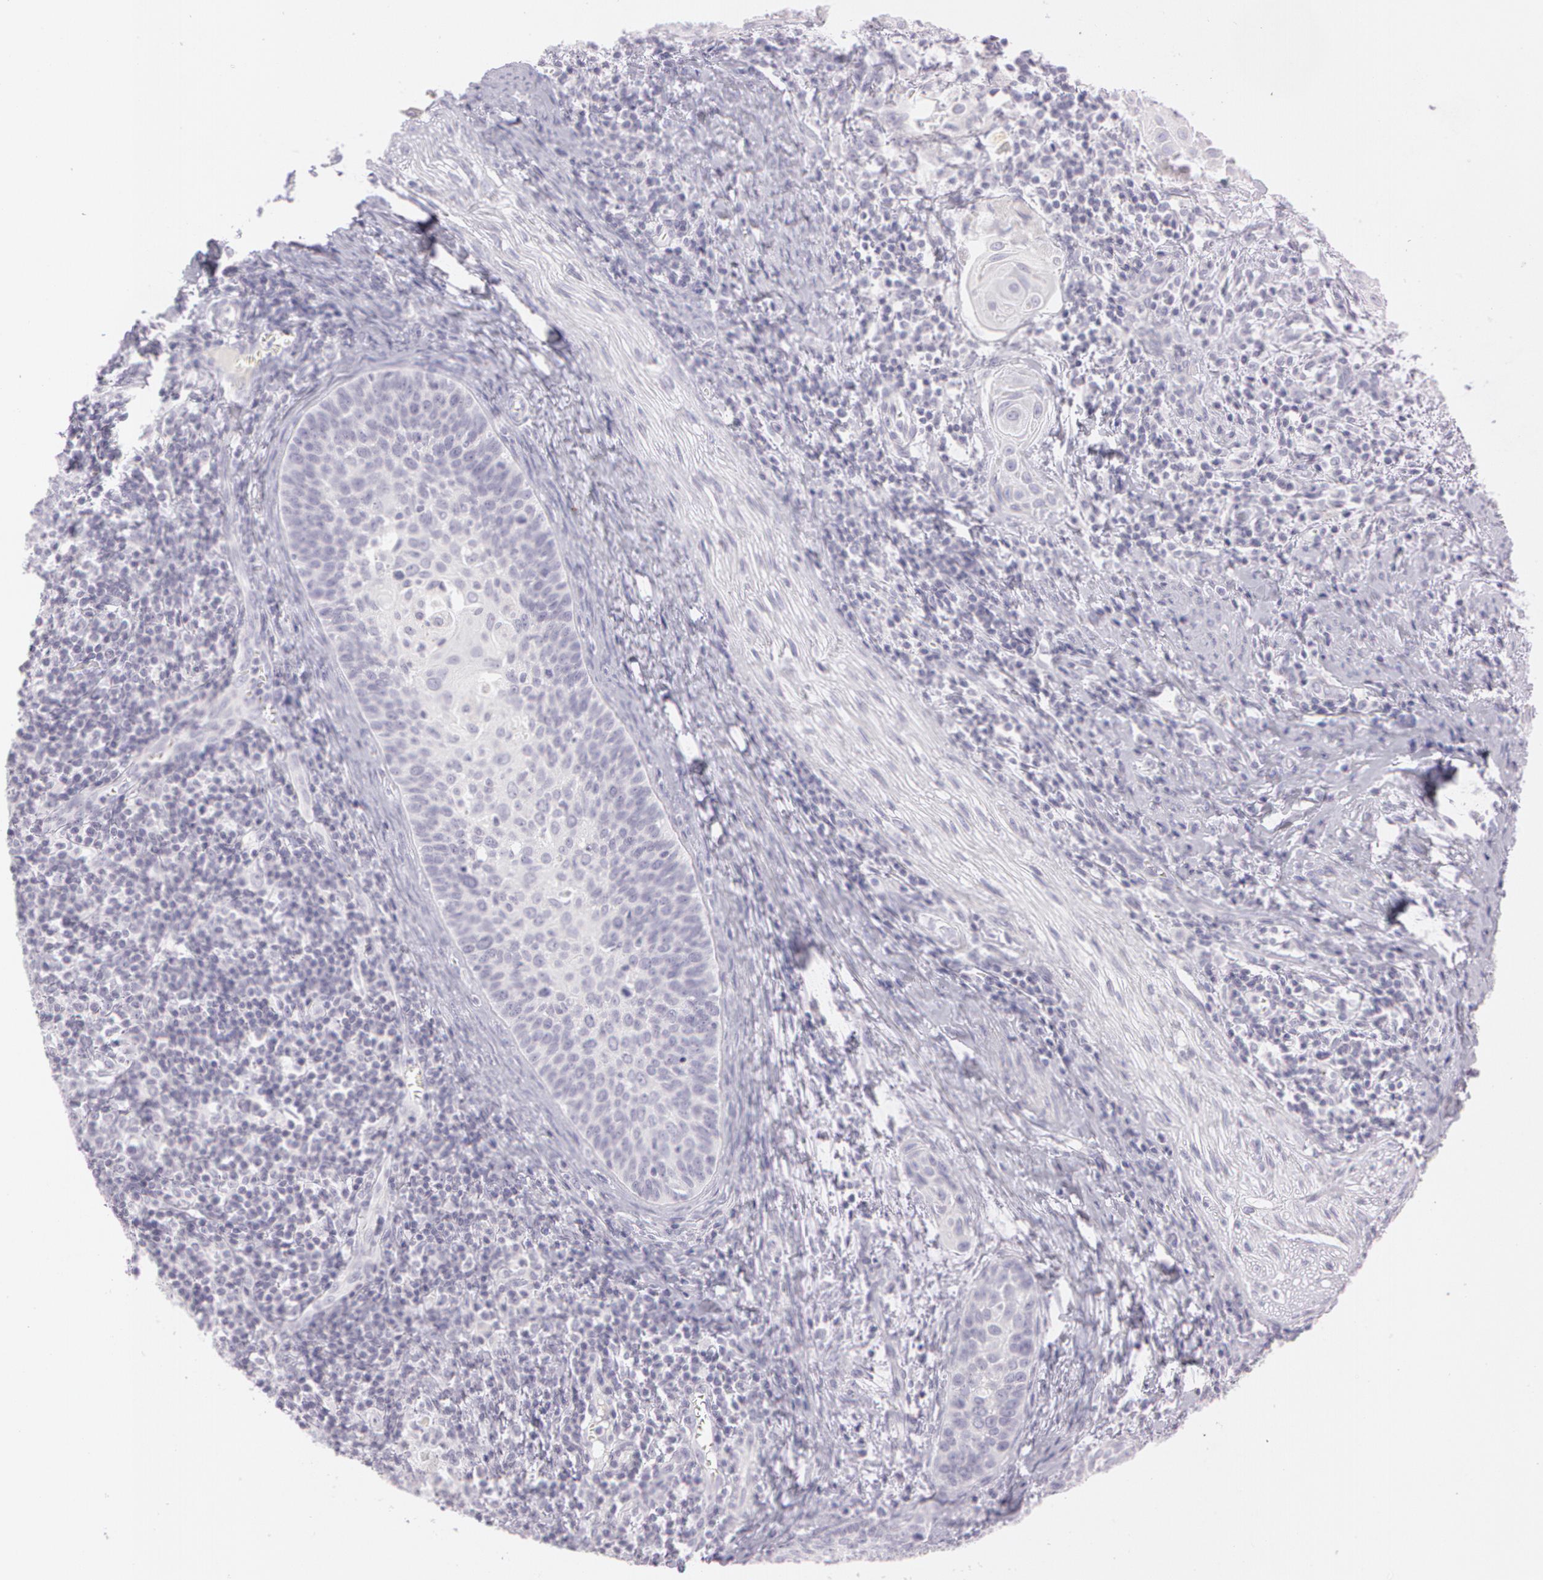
{"staining": {"intensity": "negative", "quantity": "none", "location": "none"}, "tissue": "cervical cancer", "cell_type": "Tumor cells", "image_type": "cancer", "snomed": [{"axis": "morphology", "description": "Squamous cell carcinoma, NOS"}, {"axis": "topography", "description": "Cervix"}], "caption": "Immunohistochemistry image of neoplastic tissue: human cervical squamous cell carcinoma stained with DAB demonstrates no significant protein positivity in tumor cells.", "gene": "OTC", "patient": {"sex": "female", "age": 33}}